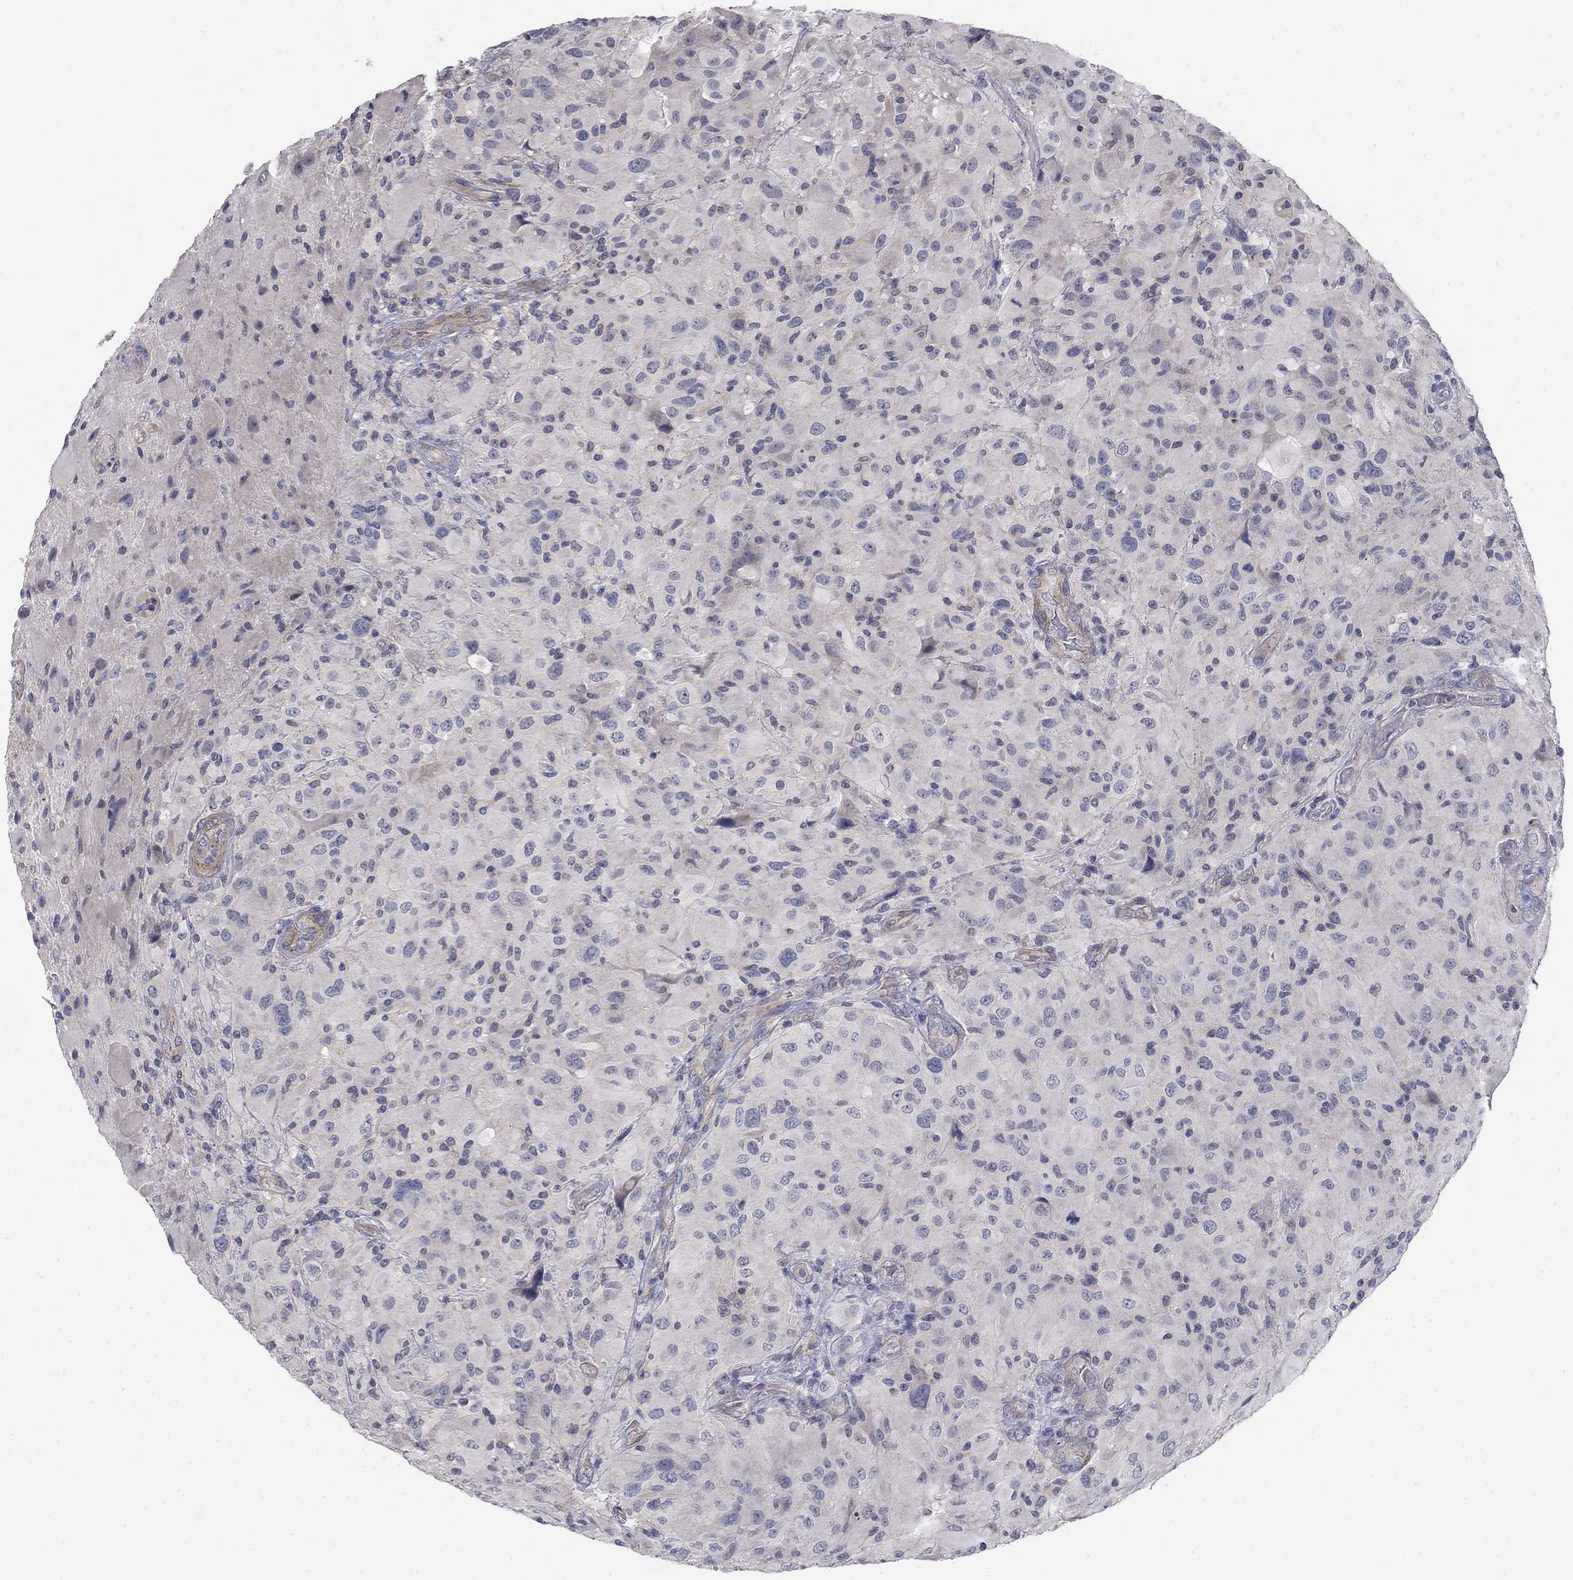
{"staining": {"intensity": "negative", "quantity": "none", "location": "none"}, "tissue": "glioma", "cell_type": "Tumor cells", "image_type": "cancer", "snomed": [{"axis": "morphology", "description": "Glioma, malignant, High grade"}, {"axis": "topography", "description": "Cerebral cortex"}], "caption": "The immunohistochemistry image has no significant positivity in tumor cells of malignant glioma (high-grade) tissue.", "gene": "GRK7", "patient": {"sex": "male", "age": 35}}